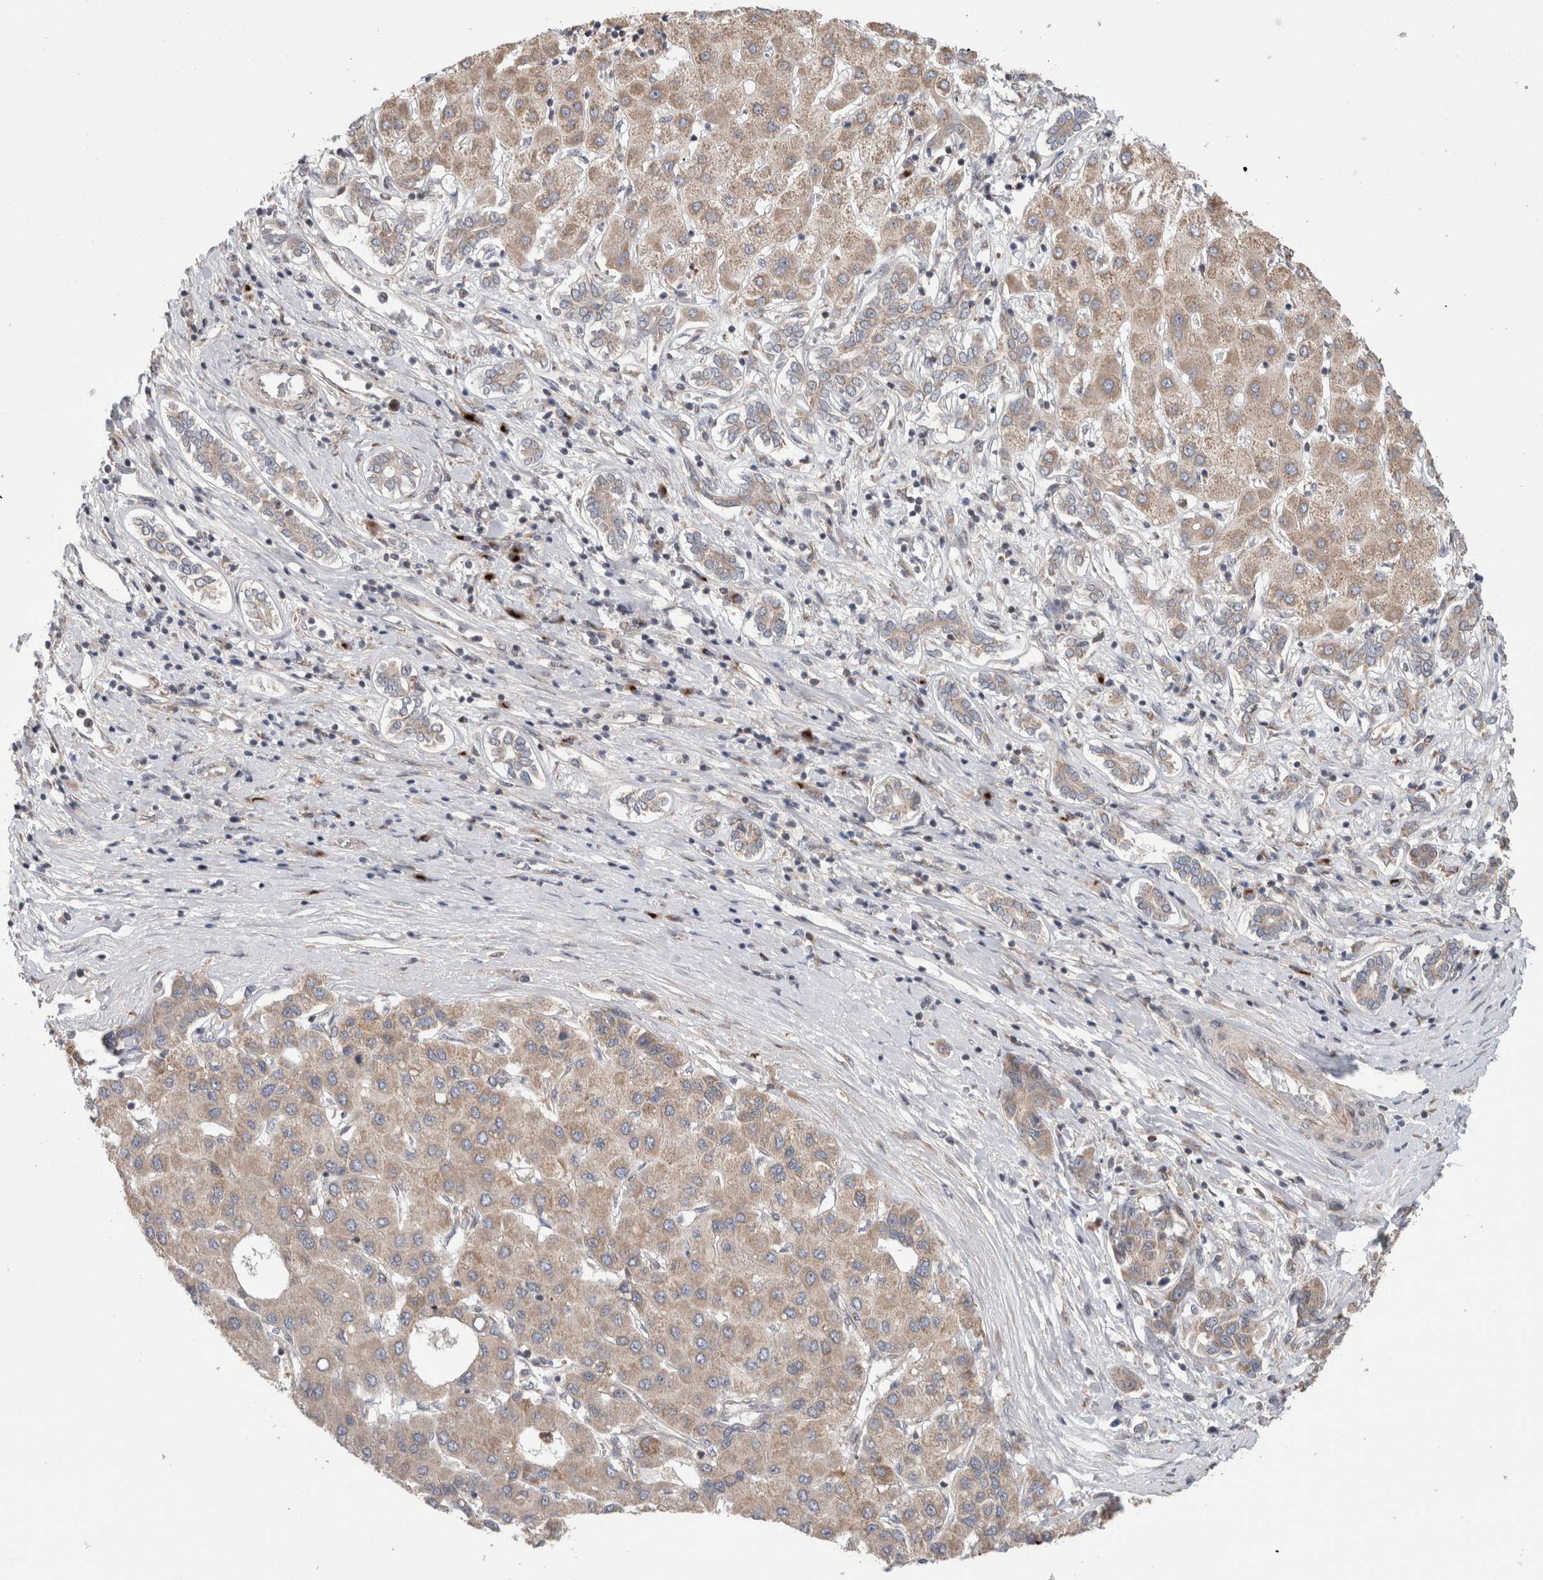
{"staining": {"intensity": "weak", "quantity": ">75%", "location": "cytoplasmic/membranous"}, "tissue": "liver cancer", "cell_type": "Tumor cells", "image_type": "cancer", "snomed": [{"axis": "morphology", "description": "Carcinoma, Hepatocellular, NOS"}, {"axis": "topography", "description": "Liver"}], "caption": "The micrograph exhibits immunohistochemical staining of liver cancer. There is weak cytoplasmic/membranous staining is seen in about >75% of tumor cells. Ihc stains the protein in brown and the nuclei are stained blue.", "gene": "TRIM5", "patient": {"sex": "male", "age": 65}}